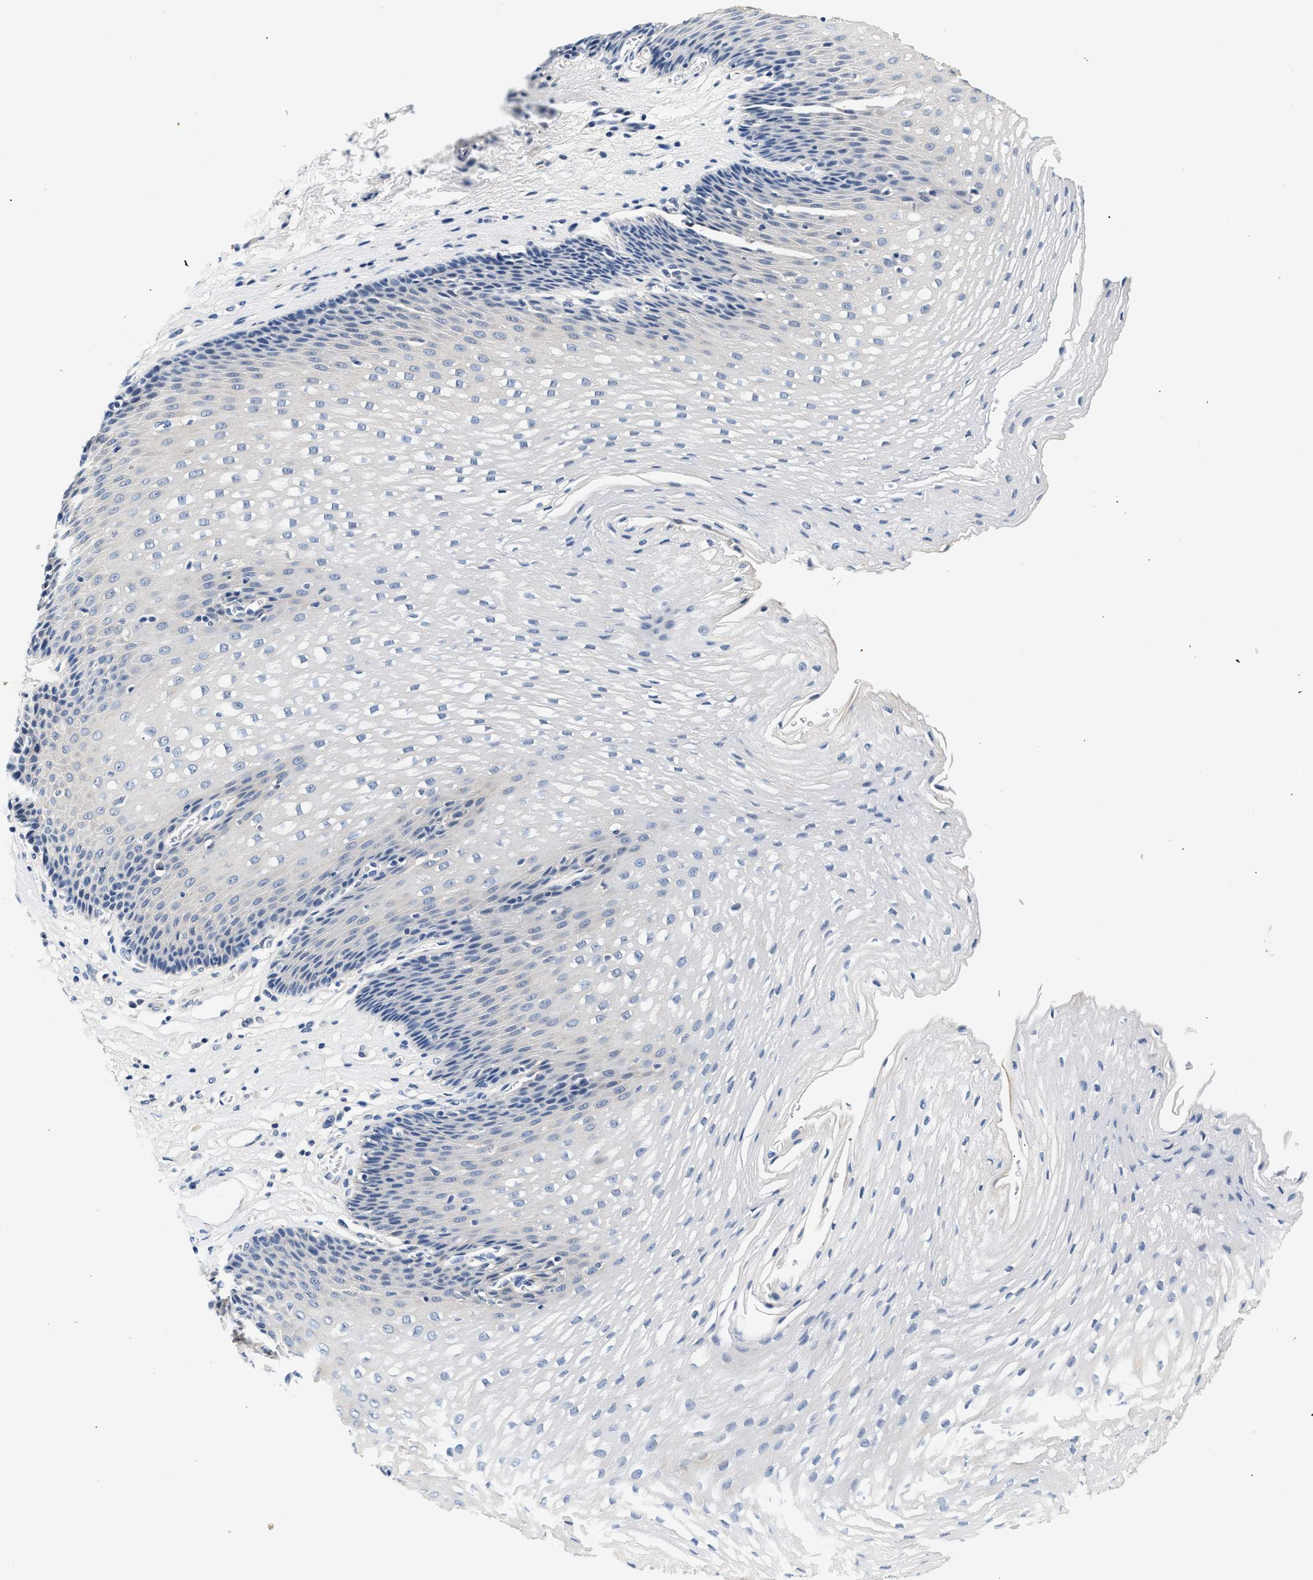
{"staining": {"intensity": "negative", "quantity": "none", "location": "none"}, "tissue": "esophagus", "cell_type": "Squamous epithelial cells", "image_type": "normal", "snomed": [{"axis": "morphology", "description": "Normal tissue, NOS"}, {"axis": "topography", "description": "Esophagus"}], "caption": "IHC histopathology image of normal esophagus: human esophagus stained with DAB shows no significant protein expression in squamous epithelial cells.", "gene": "MED22", "patient": {"sex": "male", "age": 48}}